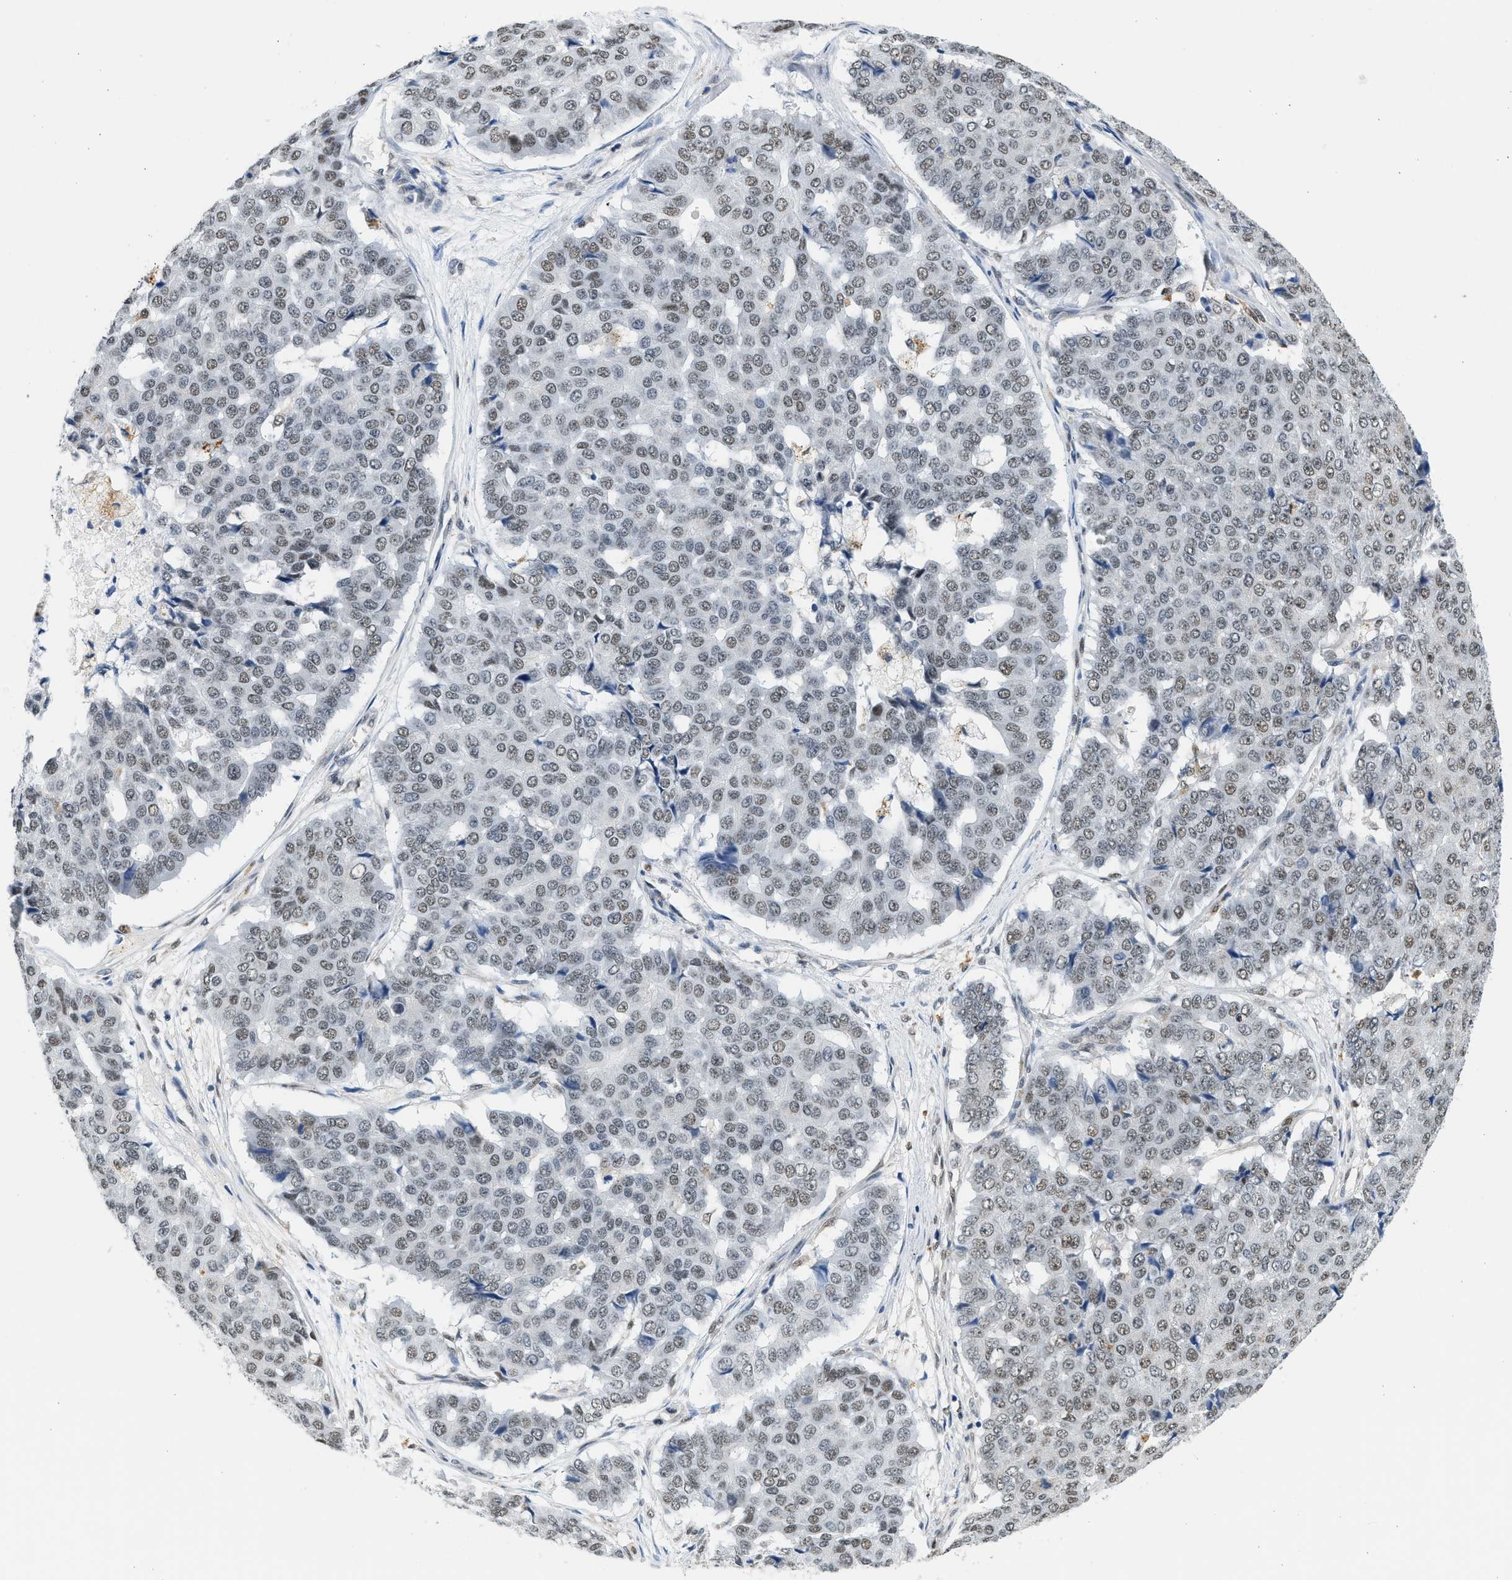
{"staining": {"intensity": "weak", "quantity": "25%-75%", "location": "nuclear"}, "tissue": "pancreatic cancer", "cell_type": "Tumor cells", "image_type": "cancer", "snomed": [{"axis": "morphology", "description": "Adenocarcinoma, NOS"}, {"axis": "topography", "description": "Pancreas"}], "caption": "Human pancreatic cancer stained with a protein marker shows weak staining in tumor cells.", "gene": "HIPK1", "patient": {"sex": "male", "age": 50}}